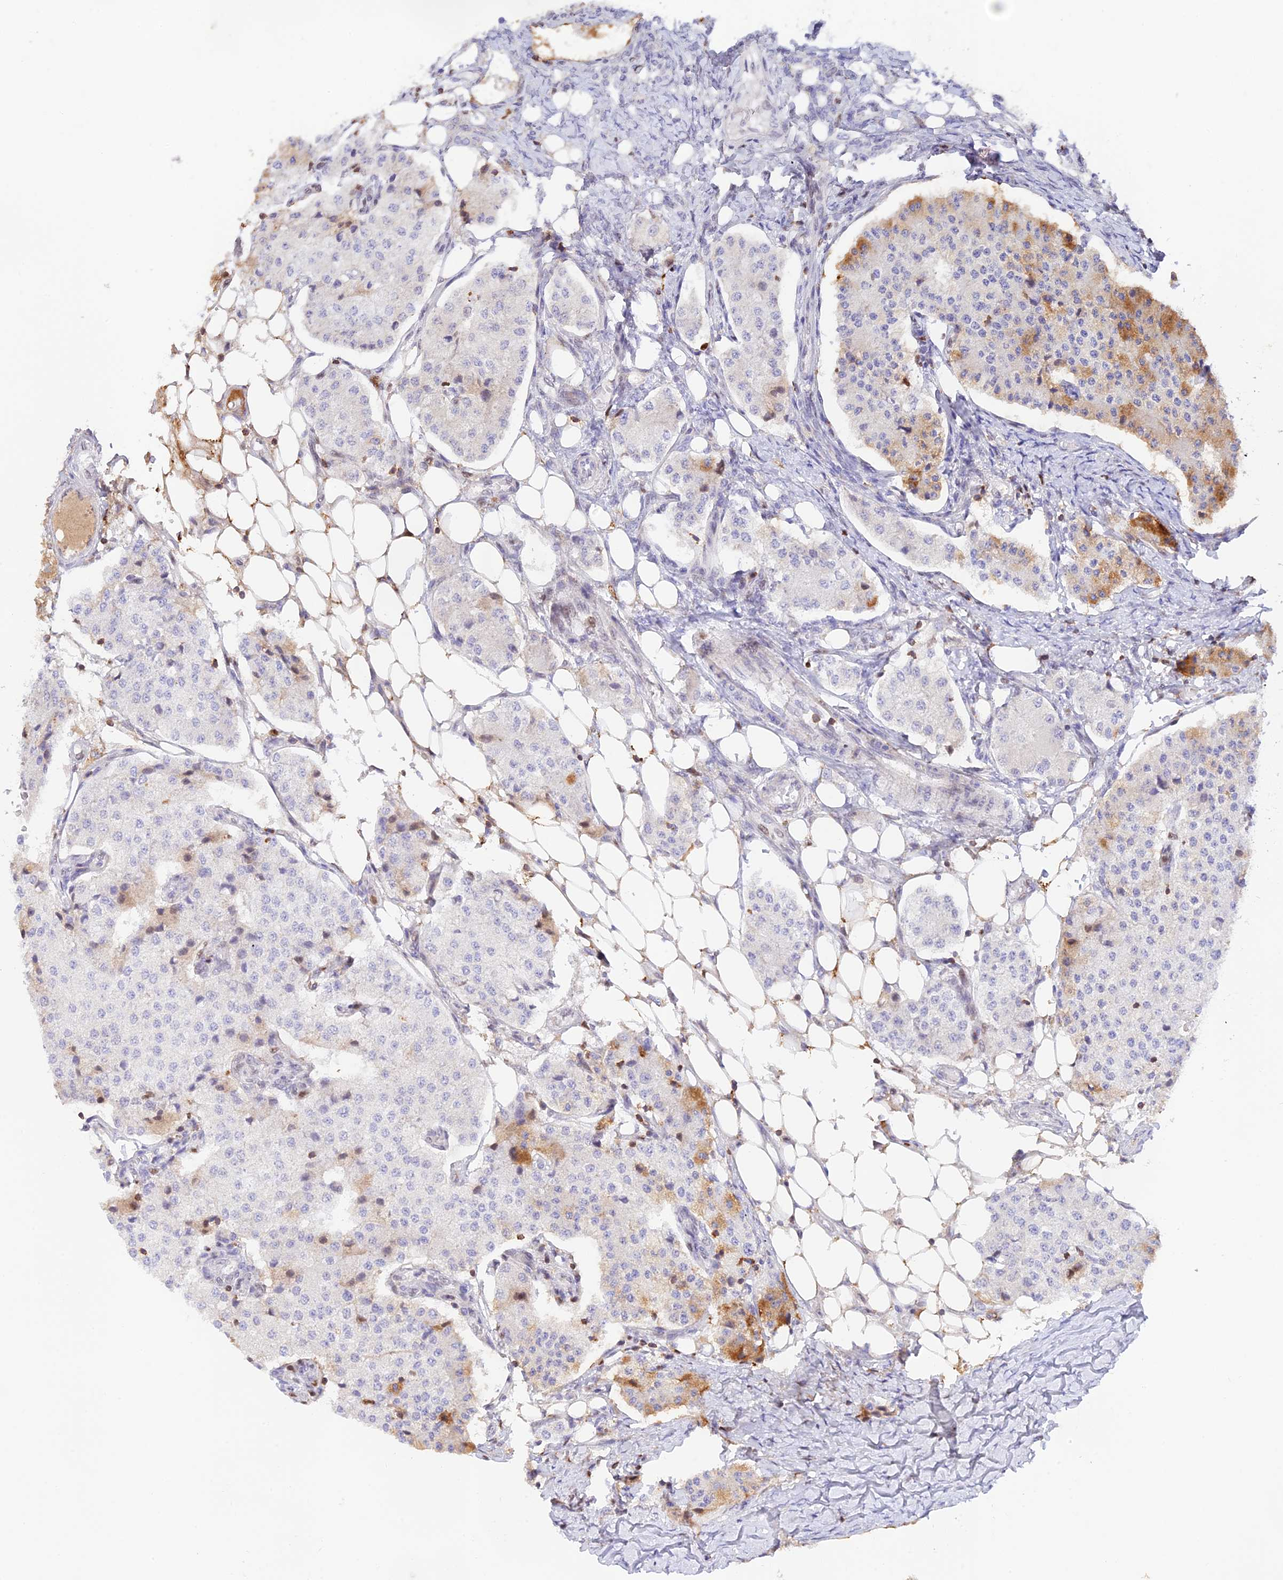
{"staining": {"intensity": "moderate", "quantity": "<25%", "location": "cytoplasmic/membranous"}, "tissue": "carcinoid", "cell_type": "Tumor cells", "image_type": "cancer", "snomed": [{"axis": "morphology", "description": "Carcinoid, malignant, NOS"}, {"axis": "topography", "description": "Colon"}], "caption": "IHC image of neoplastic tissue: human carcinoid stained using immunohistochemistry shows low levels of moderate protein expression localized specifically in the cytoplasmic/membranous of tumor cells, appearing as a cytoplasmic/membranous brown color.", "gene": "DENND1C", "patient": {"sex": "female", "age": 52}}